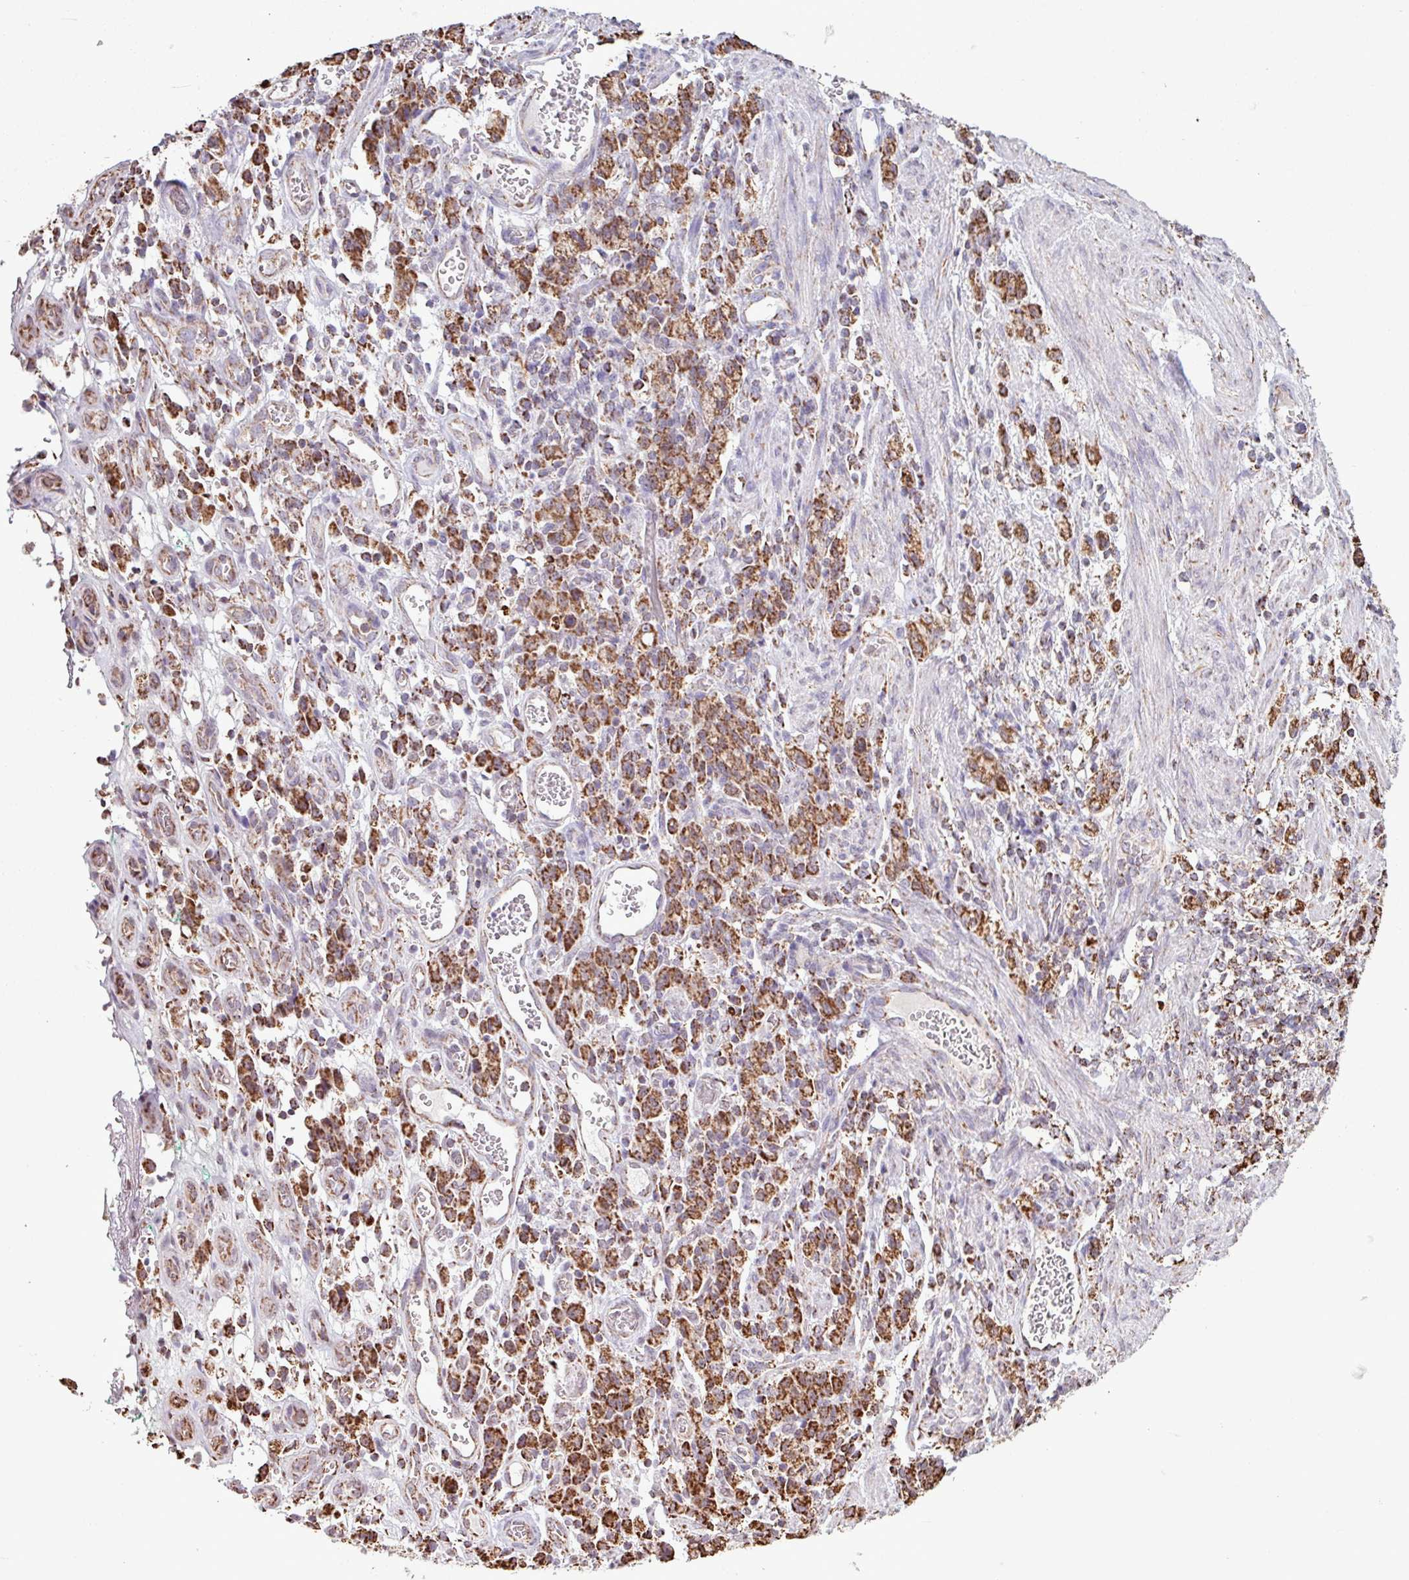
{"staining": {"intensity": "strong", "quantity": ">75%", "location": "cytoplasmic/membranous"}, "tissue": "stomach cancer", "cell_type": "Tumor cells", "image_type": "cancer", "snomed": [{"axis": "morphology", "description": "Adenocarcinoma, NOS"}, {"axis": "topography", "description": "Stomach"}], "caption": "A brown stain highlights strong cytoplasmic/membranous positivity of a protein in human adenocarcinoma (stomach) tumor cells.", "gene": "ALG8", "patient": {"sex": "male", "age": 77}}